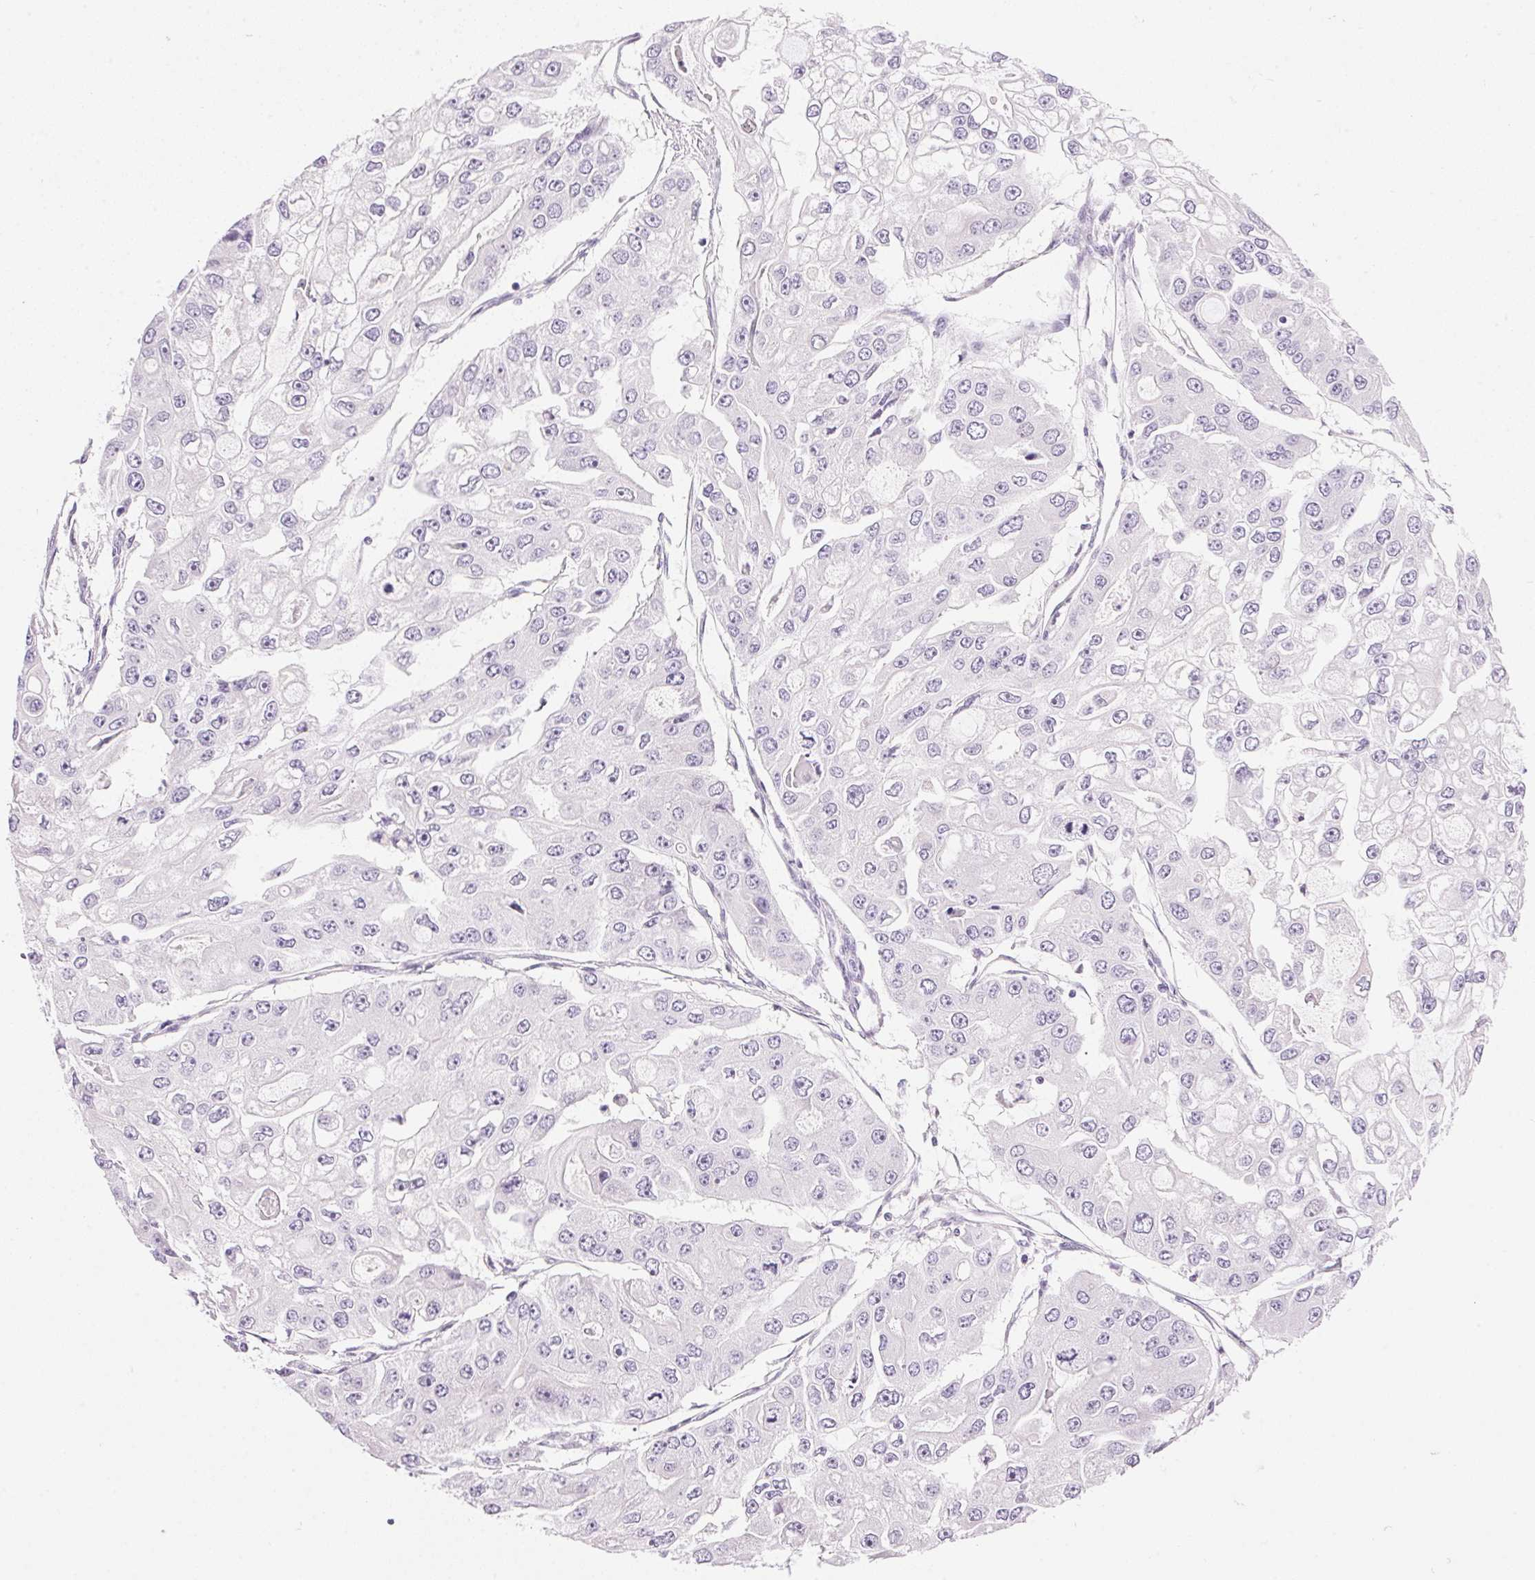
{"staining": {"intensity": "negative", "quantity": "none", "location": "none"}, "tissue": "ovarian cancer", "cell_type": "Tumor cells", "image_type": "cancer", "snomed": [{"axis": "morphology", "description": "Cystadenocarcinoma, serous, NOS"}, {"axis": "topography", "description": "Ovary"}], "caption": "Tumor cells show no significant expression in ovarian cancer.", "gene": "HSD17B2", "patient": {"sex": "female", "age": 56}}